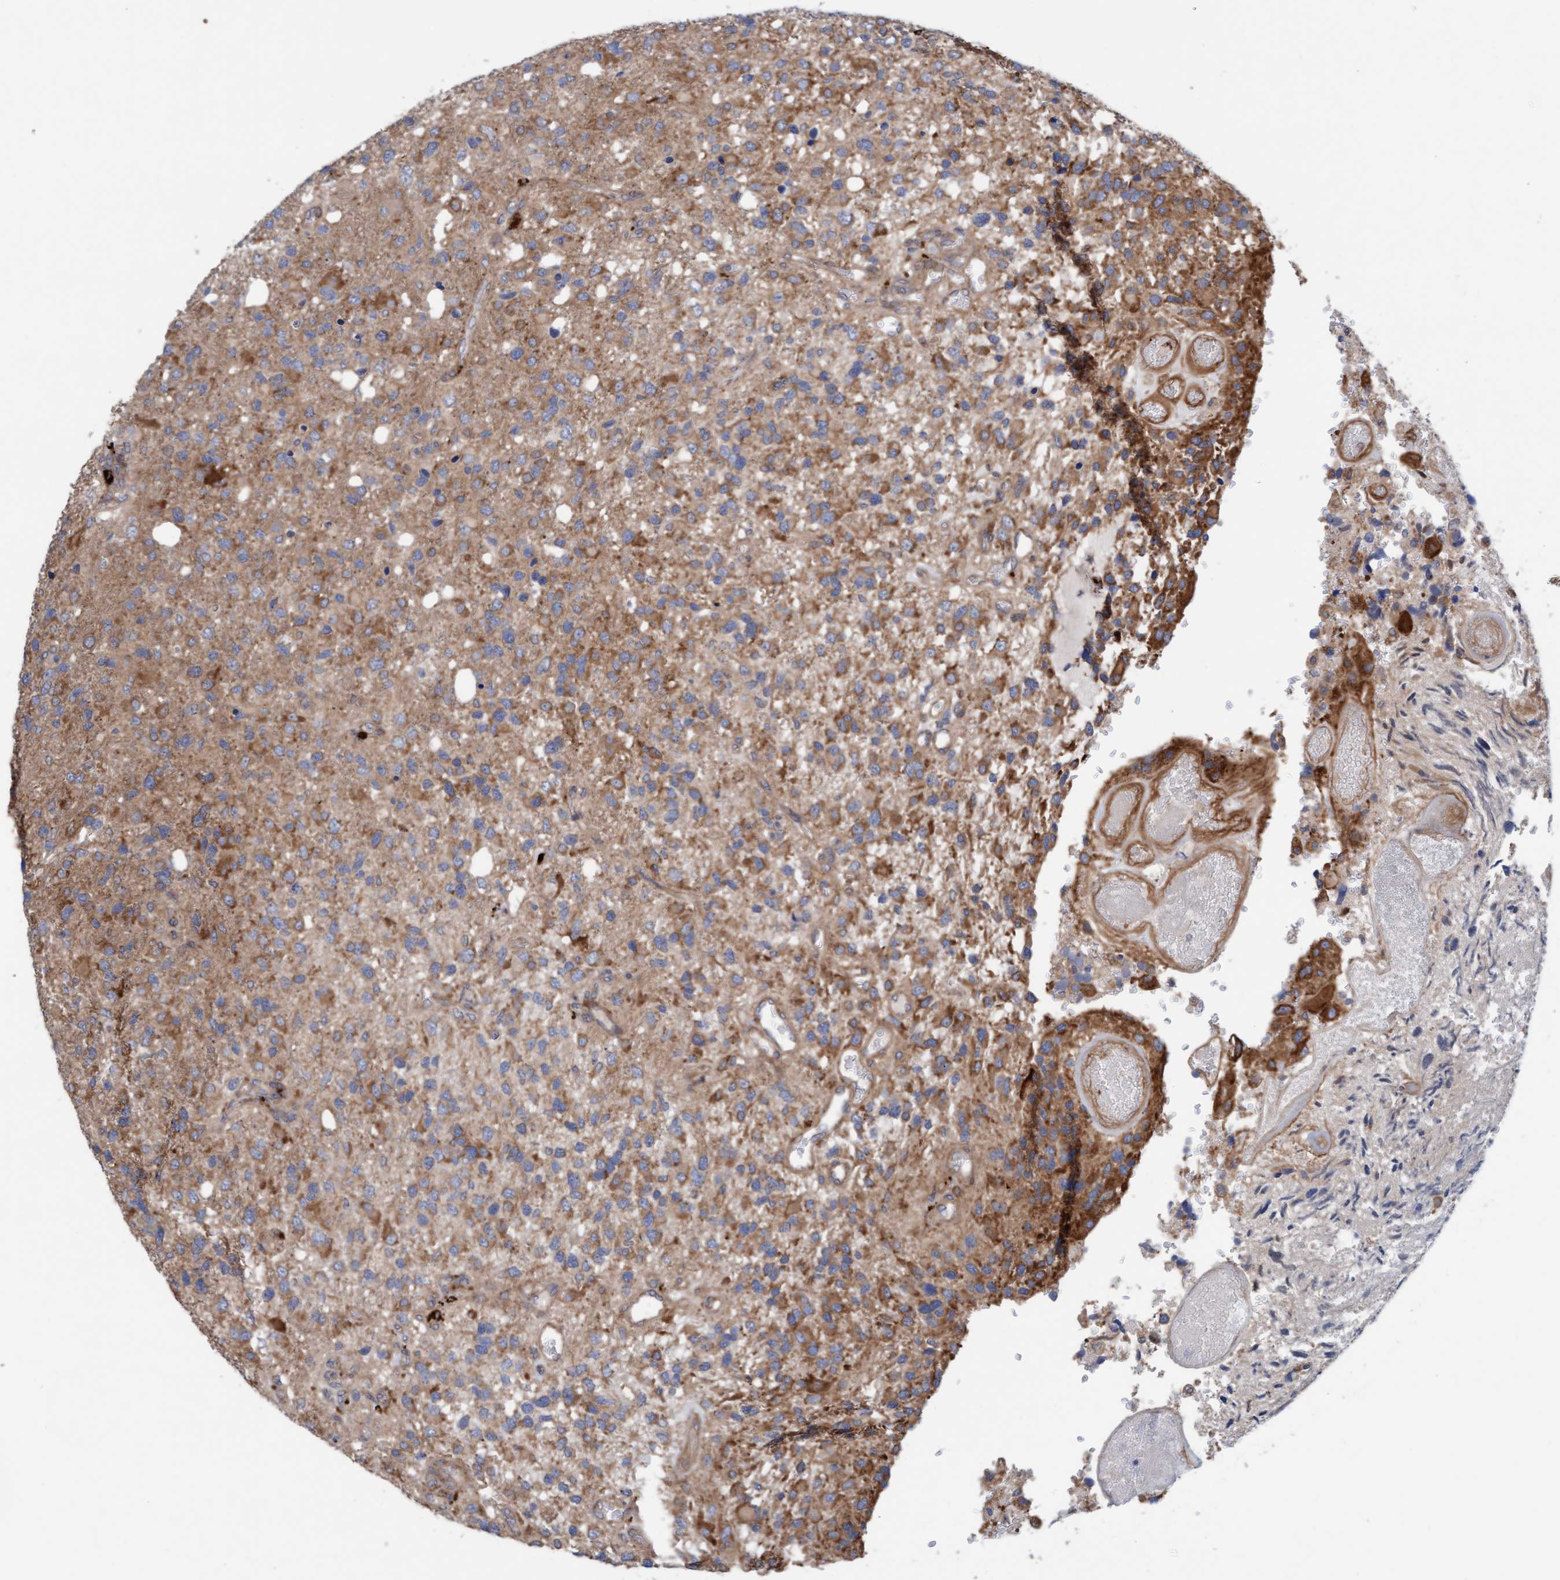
{"staining": {"intensity": "moderate", "quantity": "25%-75%", "location": "cytoplasmic/membranous"}, "tissue": "glioma", "cell_type": "Tumor cells", "image_type": "cancer", "snomed": [{"axis": "morphology", "description": "Glioma, malignant, High grade"}, {"axis": "topography", "description": "Brain"}], "caption": "The histopathology image displays immunohistochemical staining of glioma. There is moderate cytoplasmic/membranous staining is appreciated in approximately 25%-75% of tumor cells.", "gene": "CDK5RAP3", "patient": {"sex": "female", "age": 58}}